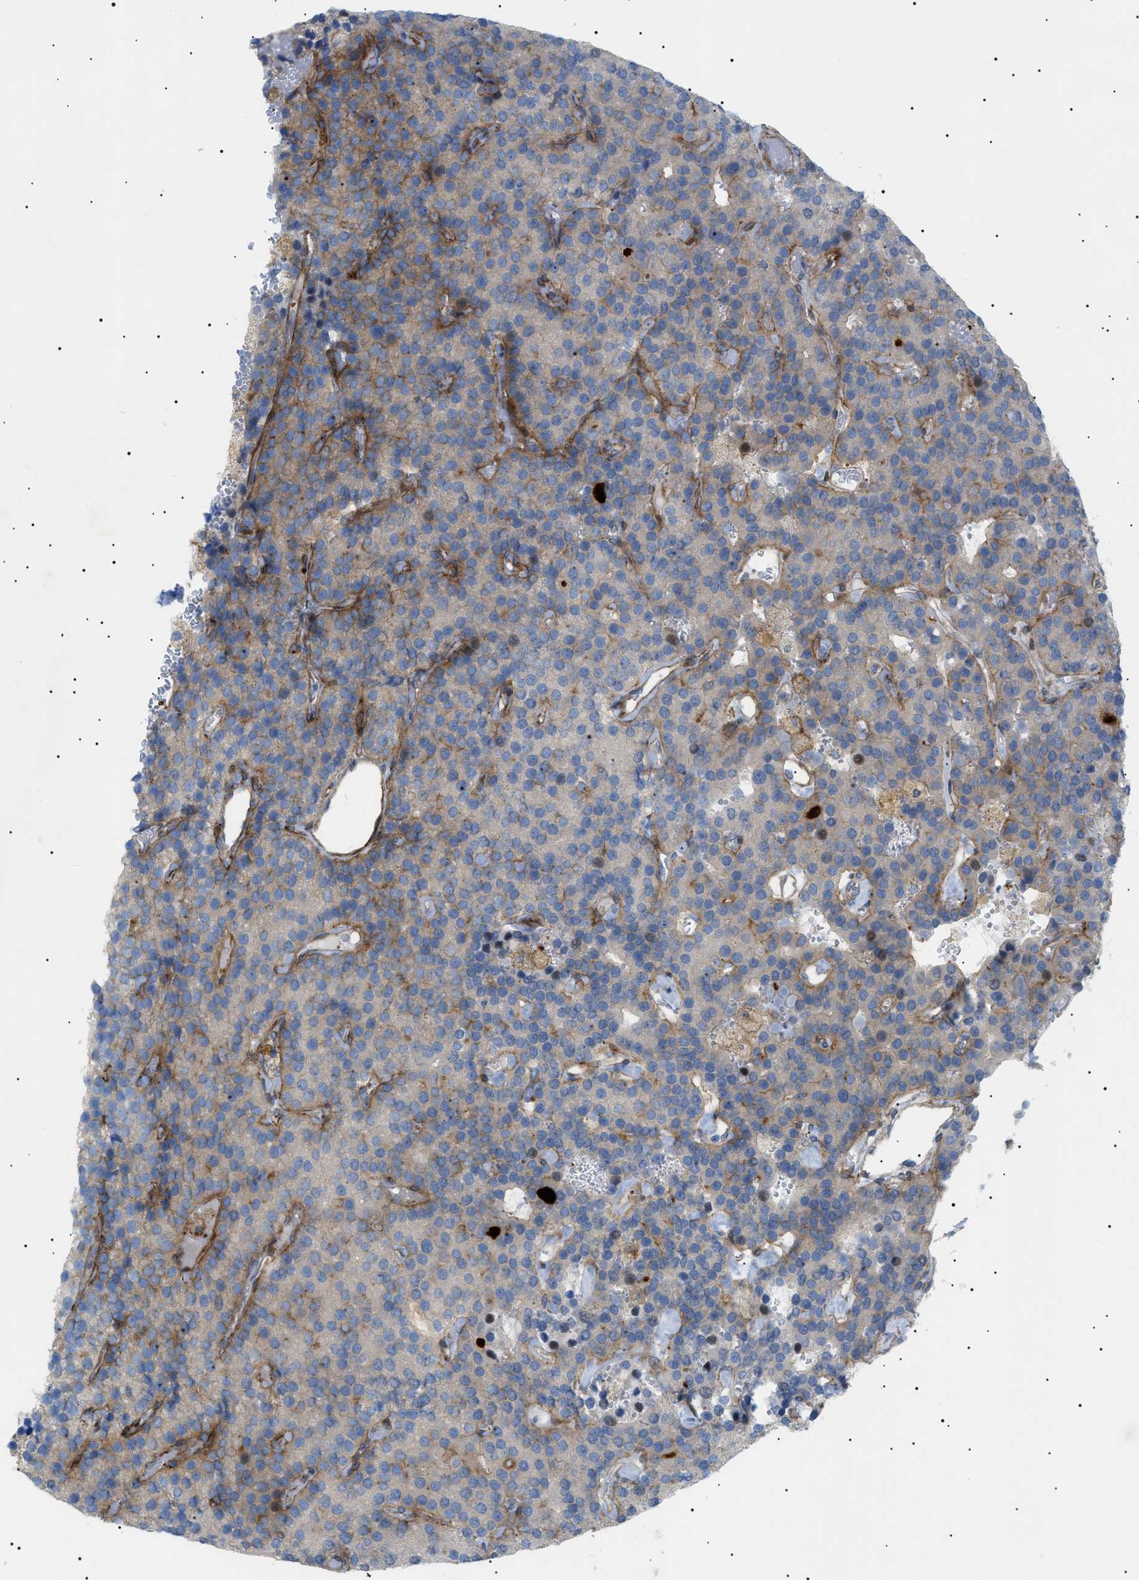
{"staining": {"intensity": "weak", "quantity": "25%-75%", "location": "cytoplasmic/membranous"}, "tissue": "parathyroid gland", "cell_type": "Glandular cells", "image_type": "normal", "snomed": [{"axis": "morphology", "description": "Normal tissue, NOS"}, {"axis": "morphology", "description": "Adenoma, NOS"}, {"axis": "topography", "description": "Parathyroid gland"}], "caption": "High-power microscopy captured an IHC histopathology image of unremarkable parathyroid gland, revealing weak cytoplasmic/membranous positivity in approximately 25%-75% of glandular cells. The staining was performed using DAB, with brown indicating positive protein expression. Nuclei are stained blue with hematoxylin.", "gene": "SFXN5", "patient": {"sex": "female", "age": 86}}